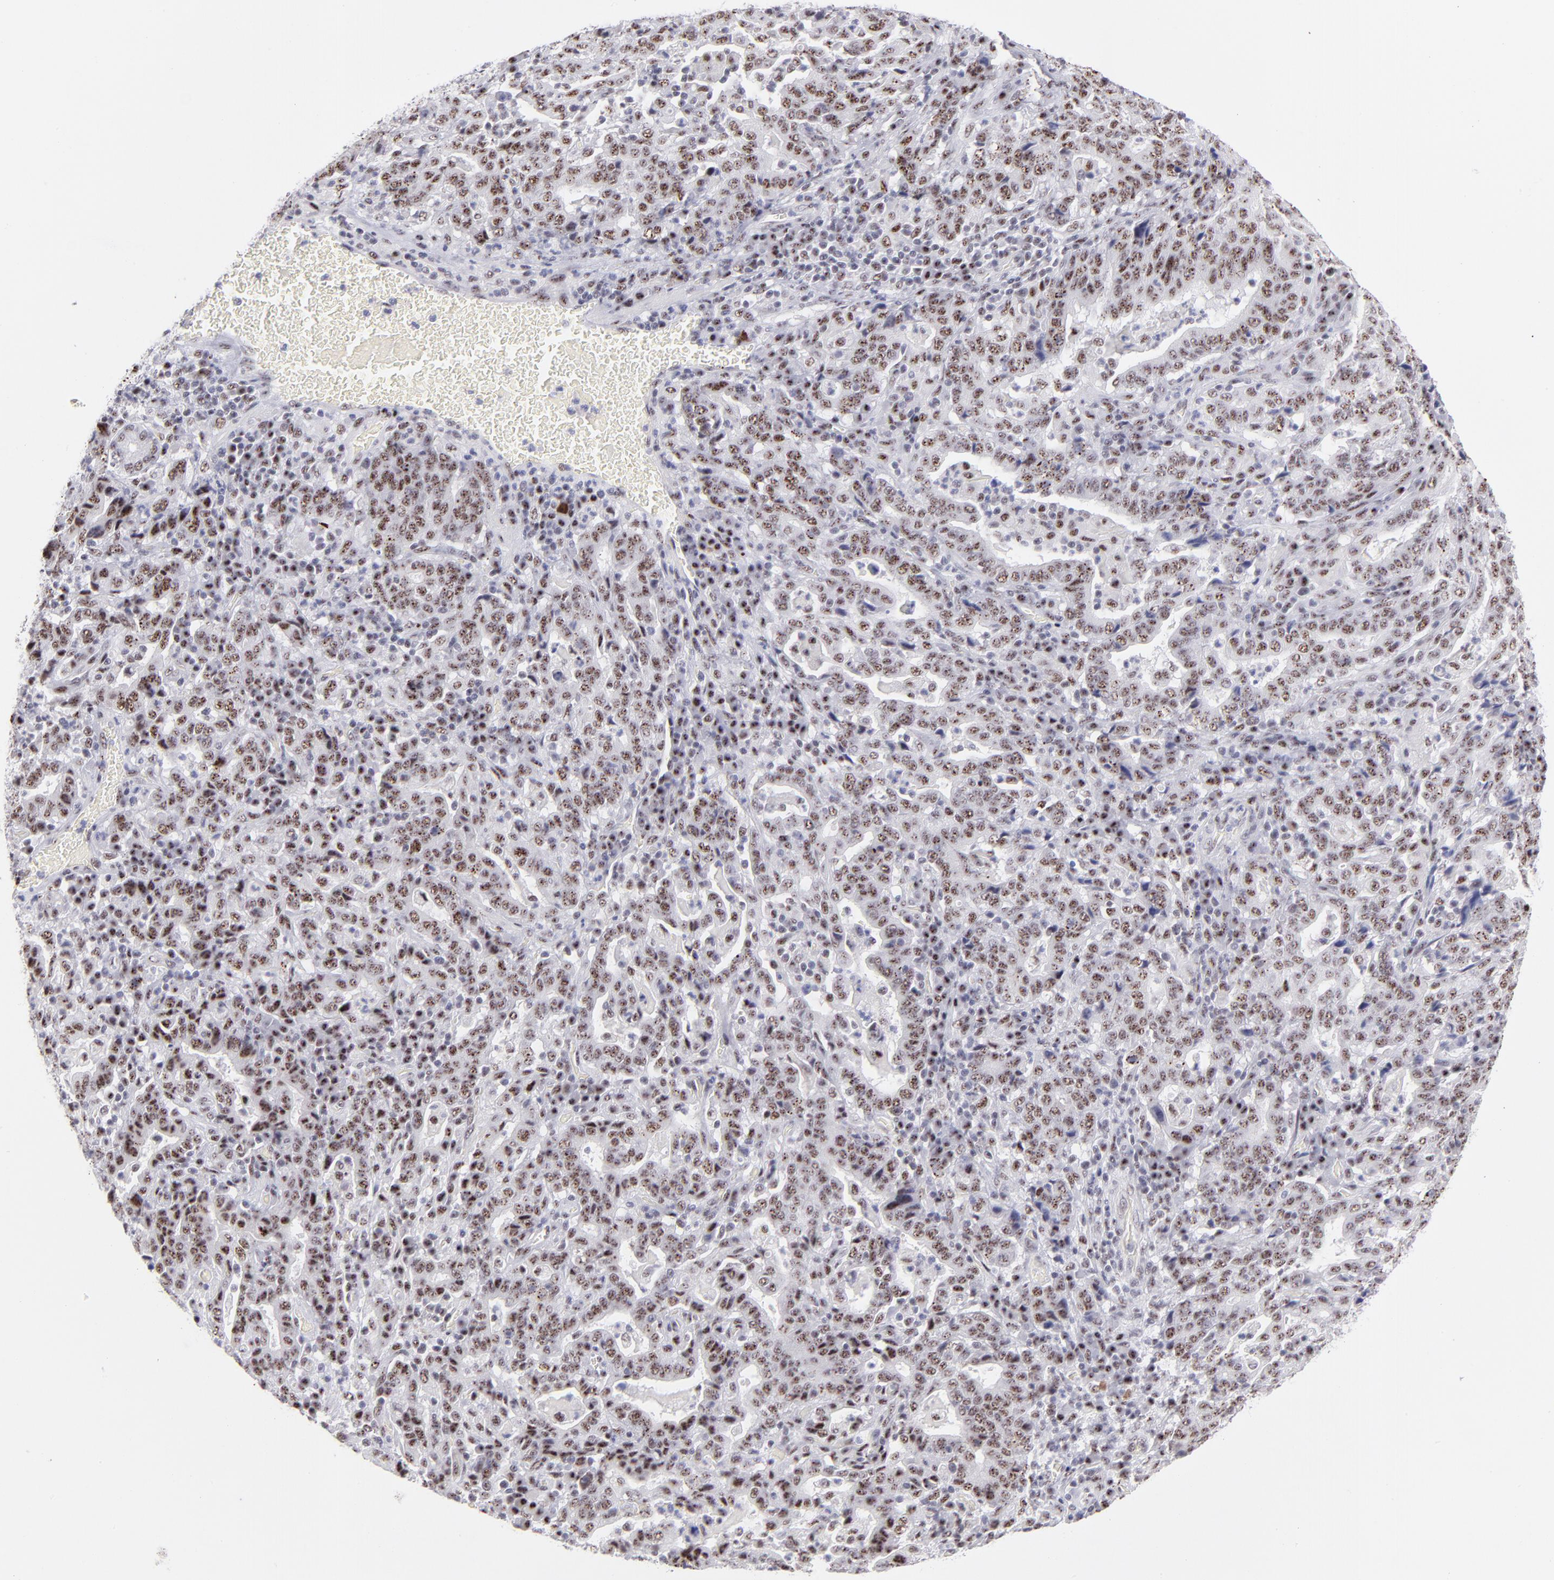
{"staining": {"intensity": "moderate", "quantity": ">75%", "location": "nuclear"}, "tissue": "stomach cancer", "cell_type": "Tumor cells", "image_type": "cancer", "snomed": [{"axis": "morphology", "description": "Normal tissue, NOS"}, {"axis": "morphology", "description": "Adenocarcinoma, NOS"}, {"axis": "topography", "description": "Stomach, upper"}, {"axis": "topography", "description": "Stomach"}], "caption": "Adenocarcinoma (stomach) stained with DAB immunohistochemistry (IHC) shows medium levels of moderate nuclear expression in approximately >75% of tumor cells.", "gene": "CDC25C", "patient": {"sex": "male", "age": 59}}